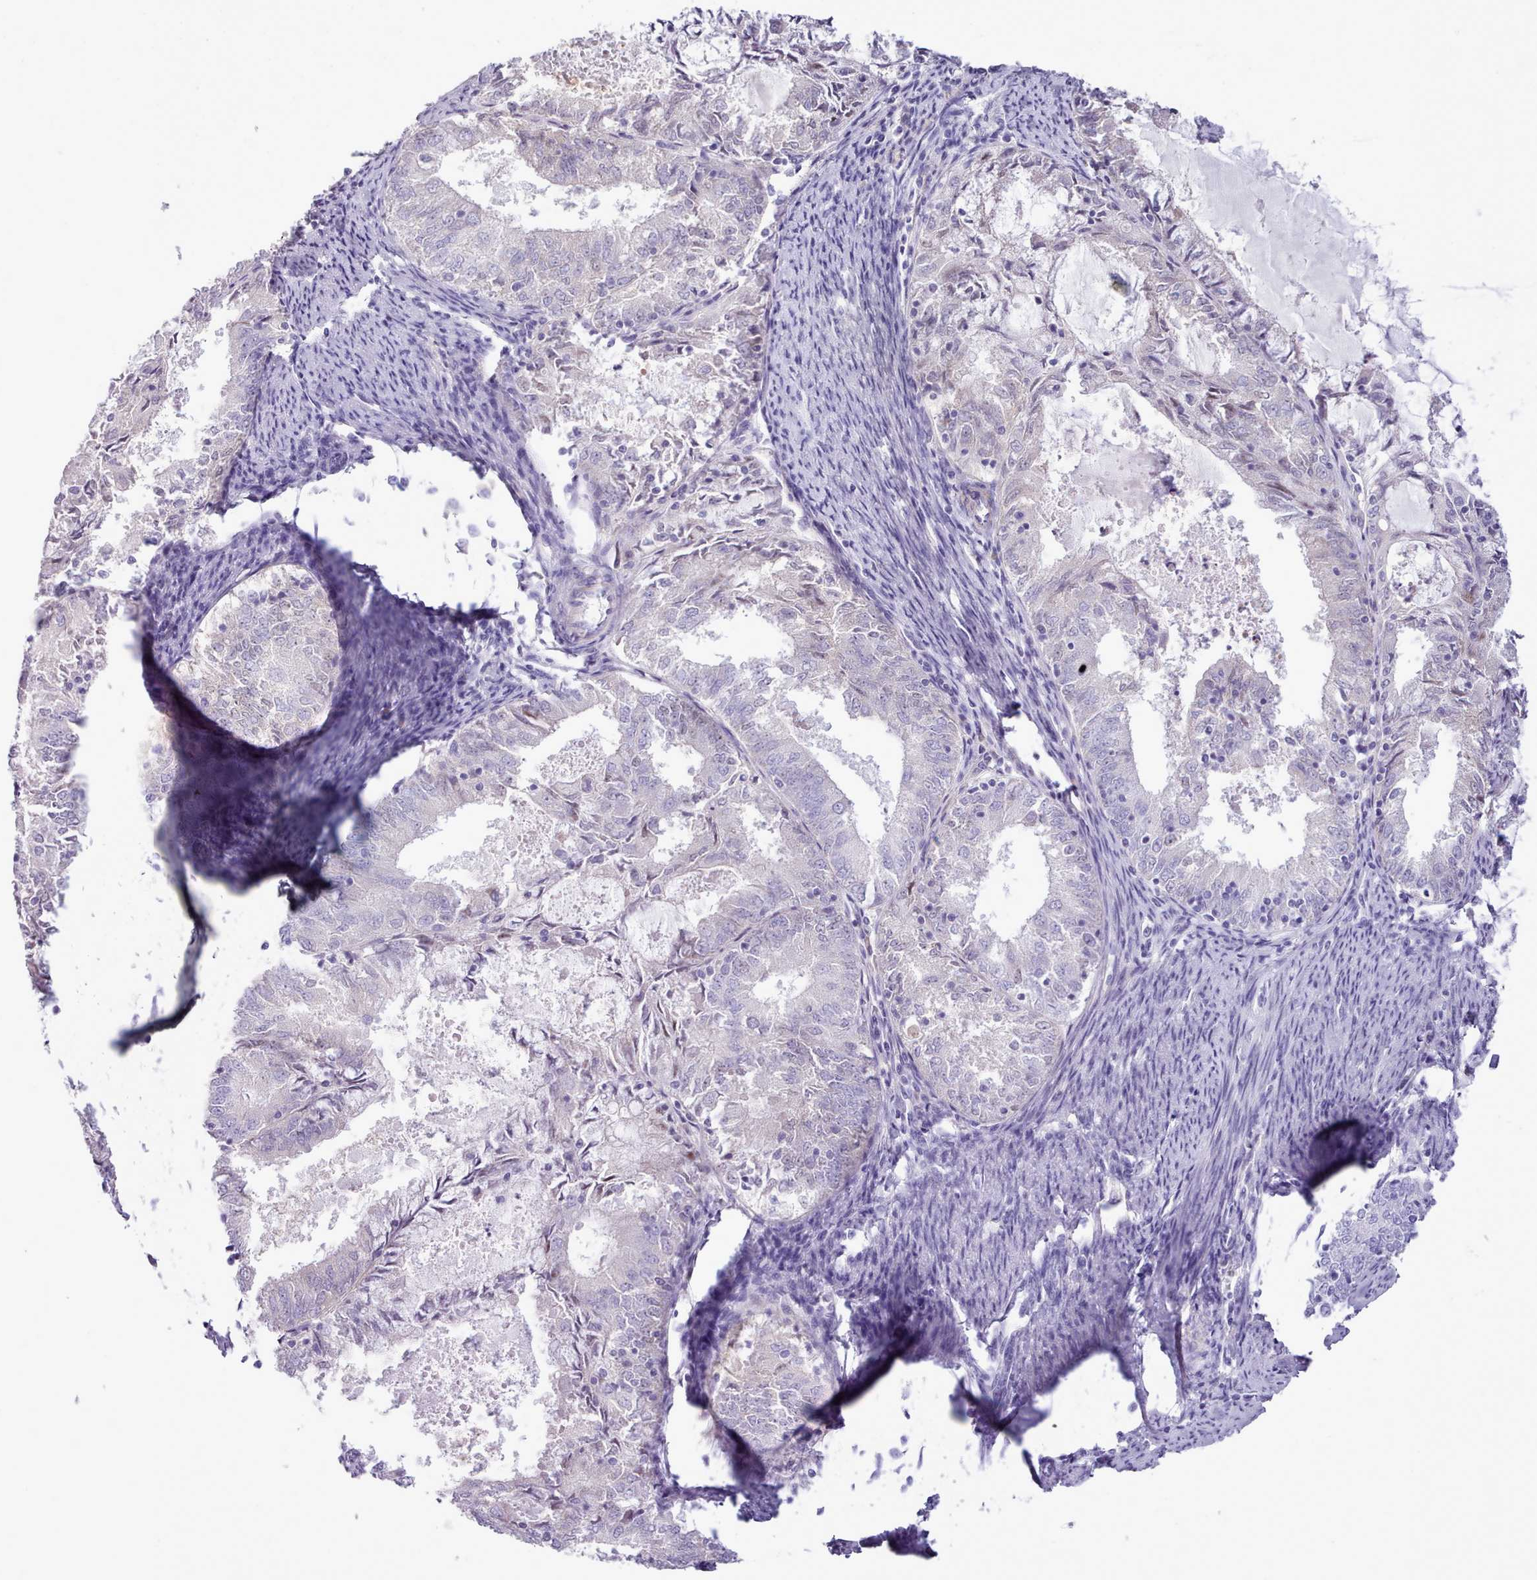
{"staining": {"intensity": "negative", "quantity": "none", "location": "none"}, "tissue": "endometrial cancer", "cell_type": "Tumor cells", "image_type": "cancer", "snomed": [{"axis": "morphology", "description": "Adenocarcinoma, NOS"}, {"axis": "topography", "description": "Endometrium"}], "caption": "High magnification brightfield microscopy of endometrial cancer stained with DAB (brown) and counterstained with hematoxylin (blue): tumor cells show no significant expression. The staining was performed using DAB (3,3'-diaminobenzidine) to visualize the protein expression in brown, while the nuclei were stained in blue with hematoxylin (Magnification: 20x).", "gene": "CYP2A13", "patient": {"sex": "female", "age": 57}}